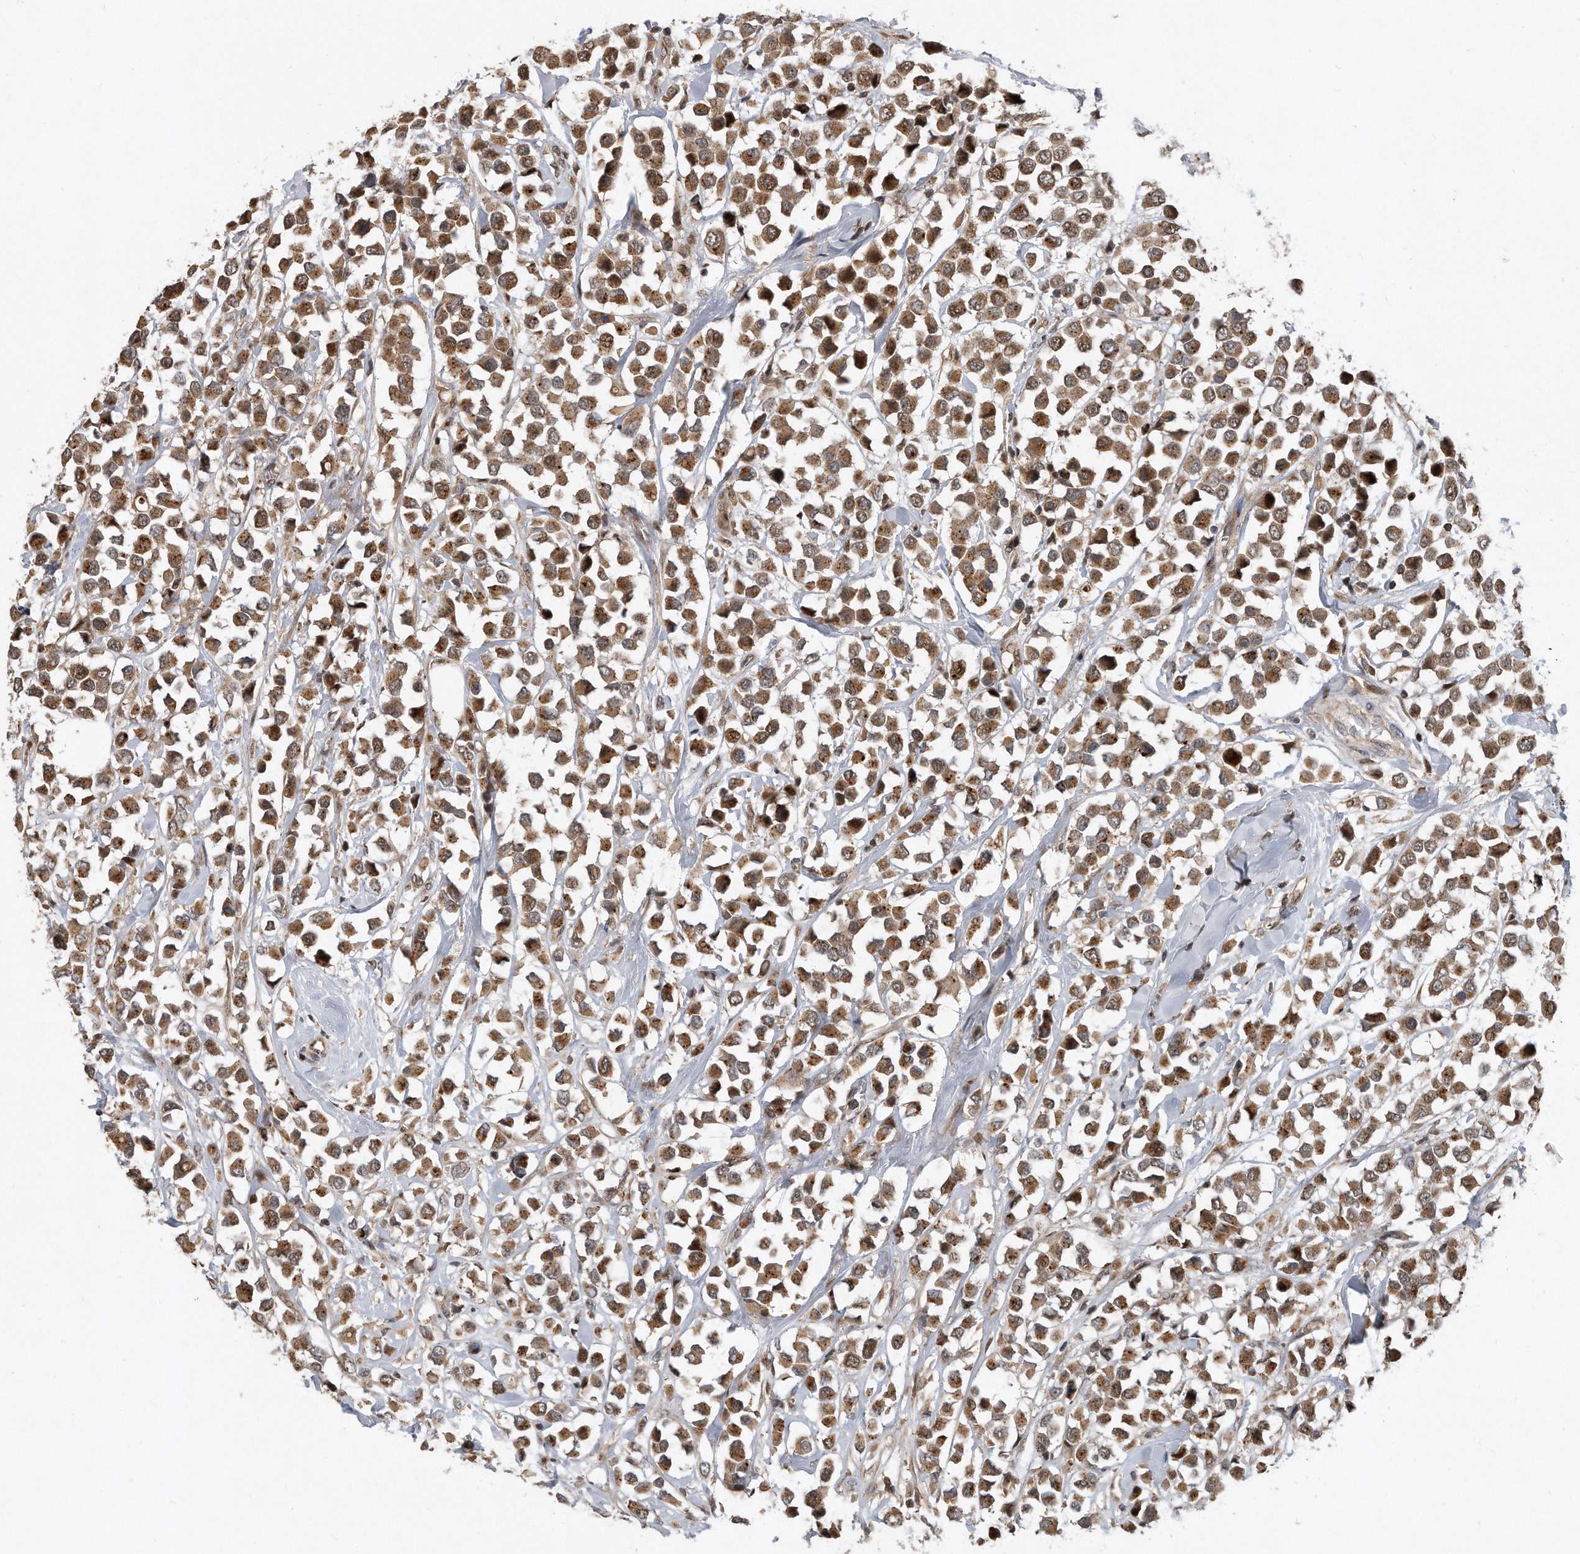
{"staining": {"intensity": "moderate", "quantity": ">75%", "location": "cytoplasmic/membranous"}, "tissue": "breast cancer", "cell_type": "Tumor cells", "image_type": "cancer", "snomed": [{"axis": "morphology", "description": "Duct carcinoma"}, {"axis": "topography", "description": "Breast"}], "caption": "Protein expression by immunohistochemistry demonstrates moderate cytoplasmic/membranous expression in about >75% of tumor cells in intraductal carcinoma (breast). (DAB (3,3'-diaminobenzidine) IHC, brown staining for protein, blue staining for nuclei).", "gene": "PGBD2", "patient": {"sex": "female", "age": 61}}